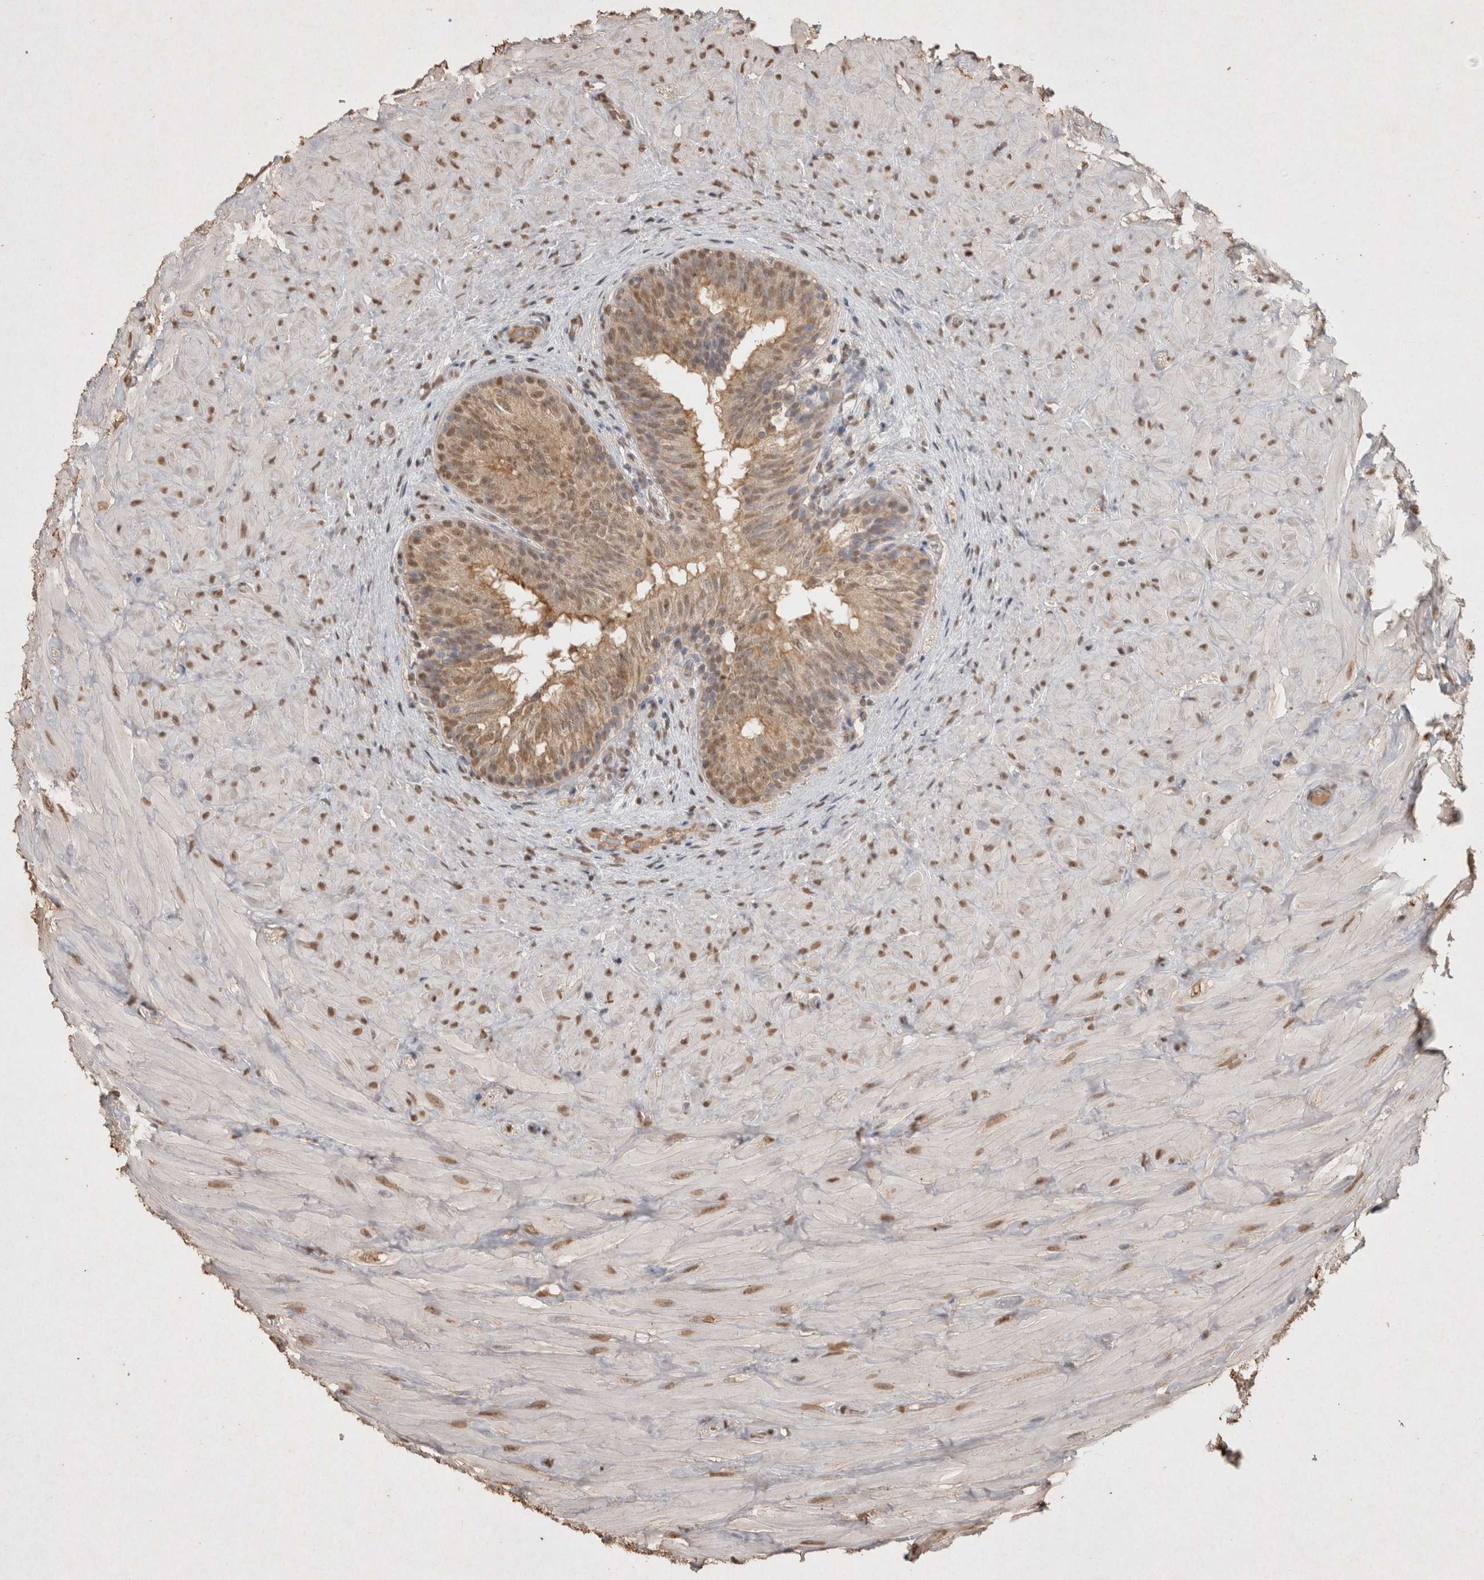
{"staining": {"intensity": "moderate", "quantity": ">75%", "location": "cytoplasmic/membranous,nuclear"}, "tissue": "epididymis", "cell_type": "Glandular cells", "image_type": "normal", "snomed": [{"axis": "morphology", "description": "Normal tissue, NOS"}, {"axis": "topography", "description": "Soft tissue"}, {"axis": "topography", "description": "Epididymis"}], "caption": "Immunohistochemistry (IHC) (DAB) staining of benign epididymis demonstrates moderate cytoplasmic/membranous,nuclear protein positivity in about >75% of glandular cells. The protein of interest is stained brown, and the nuclei are stained in blue (DAB (3,3'-diaminobenzidine) IHC with brightfield microscopy, high magnification).", "gene": "MLX", "patient": {"sex": "male", "age": 26}}